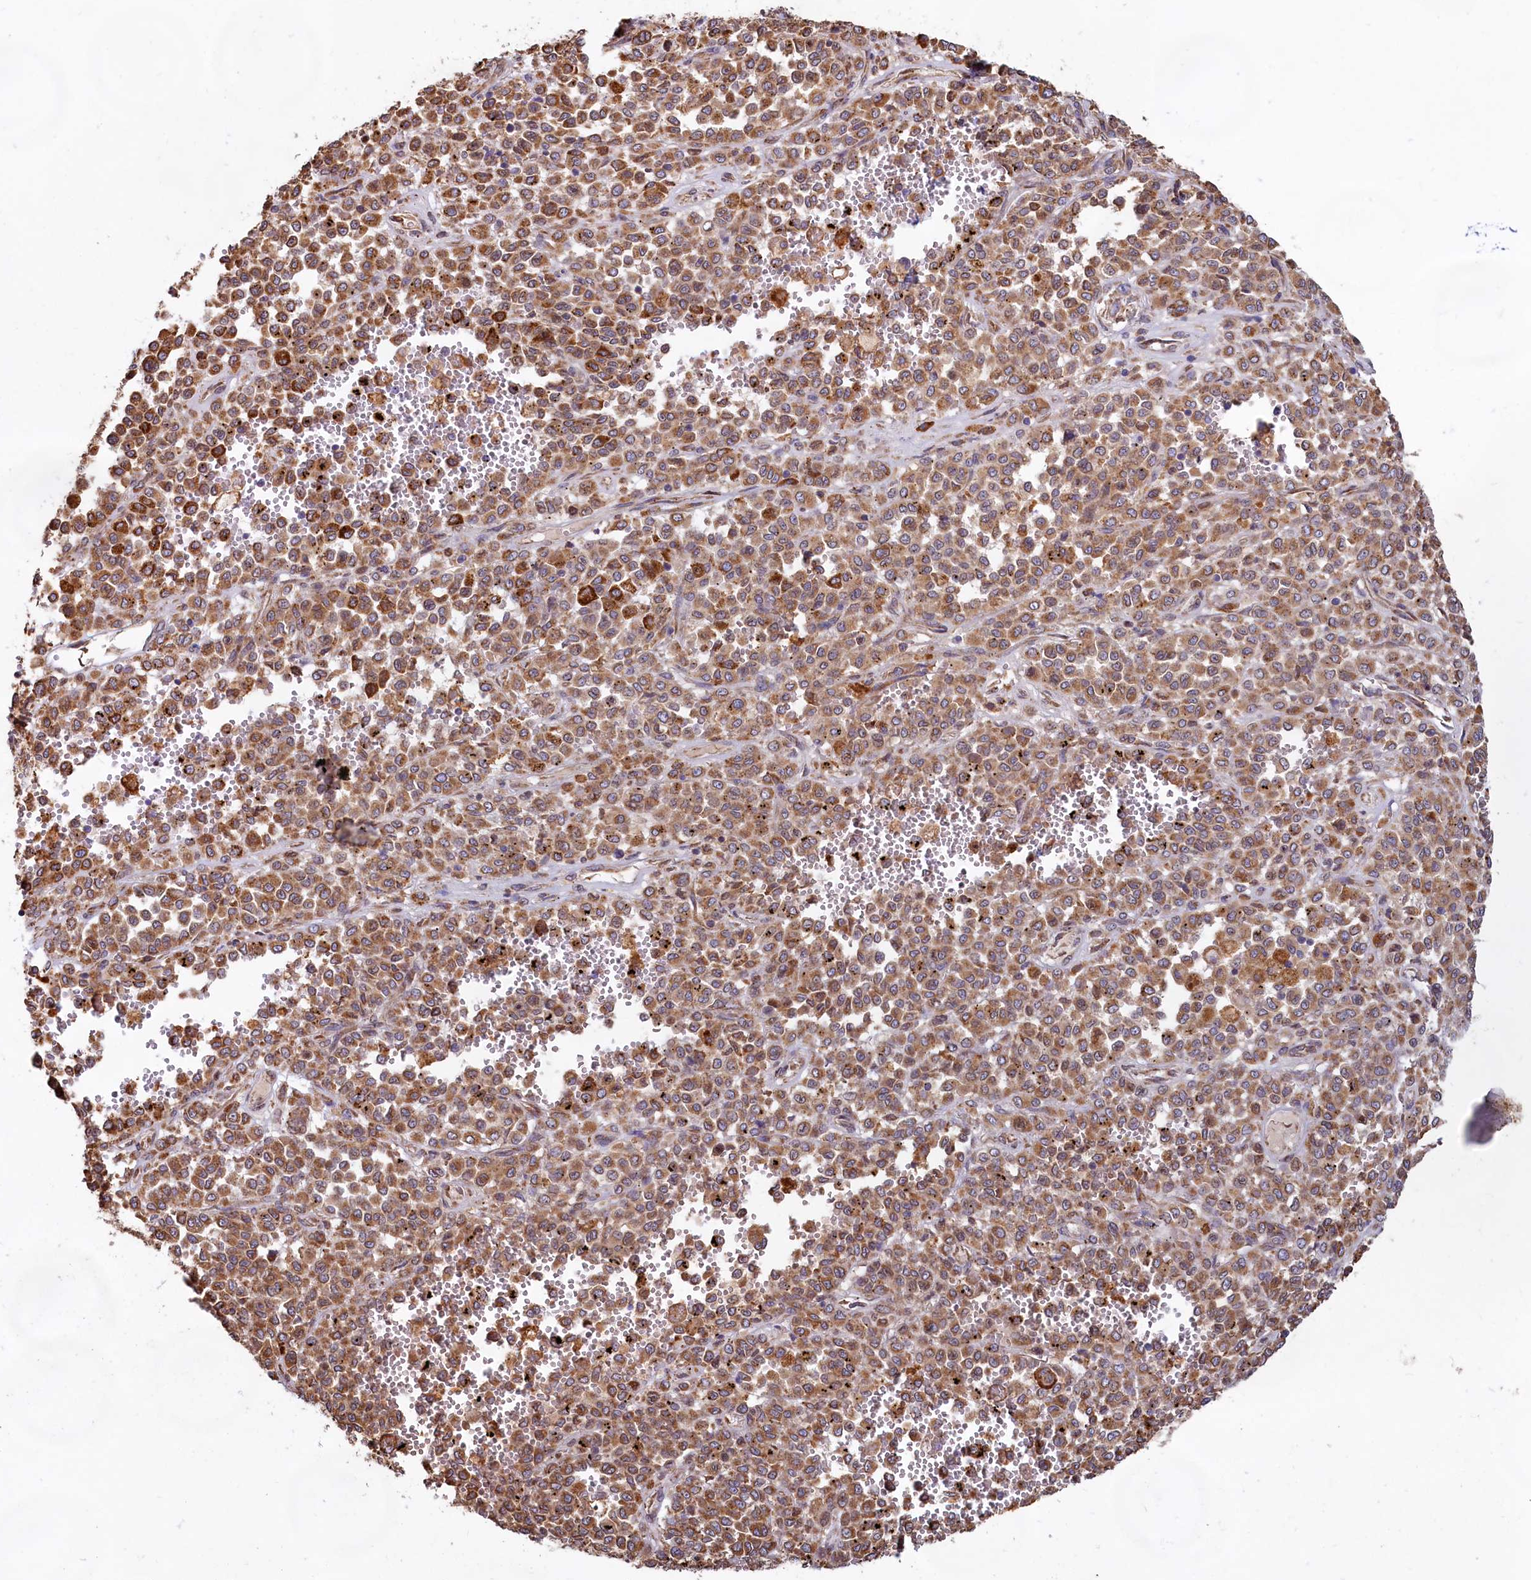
{"staining": {"intensity": "strong", "quantity": ">75%", "location": "cytoplasmic/membranous"}, "tissue": "melanoma", "cell_type": "Tumor cells", "image_type": "cancer", "snomed": [{"axis": "morphology", "description": "Malignant melanoma, Metastatic site"}, {"axis": "topography", "description": "Pancreas"}], "caption": "The immunohistochemical stain shows strong cytoplasmic/membranous staining in tumor cells of melanoma tissue. The protein of interest is shown in brown color, while the nuclei are stained blue.", "gene": "TBC1D19", "patient": {"sex": "female", "age": 30}}